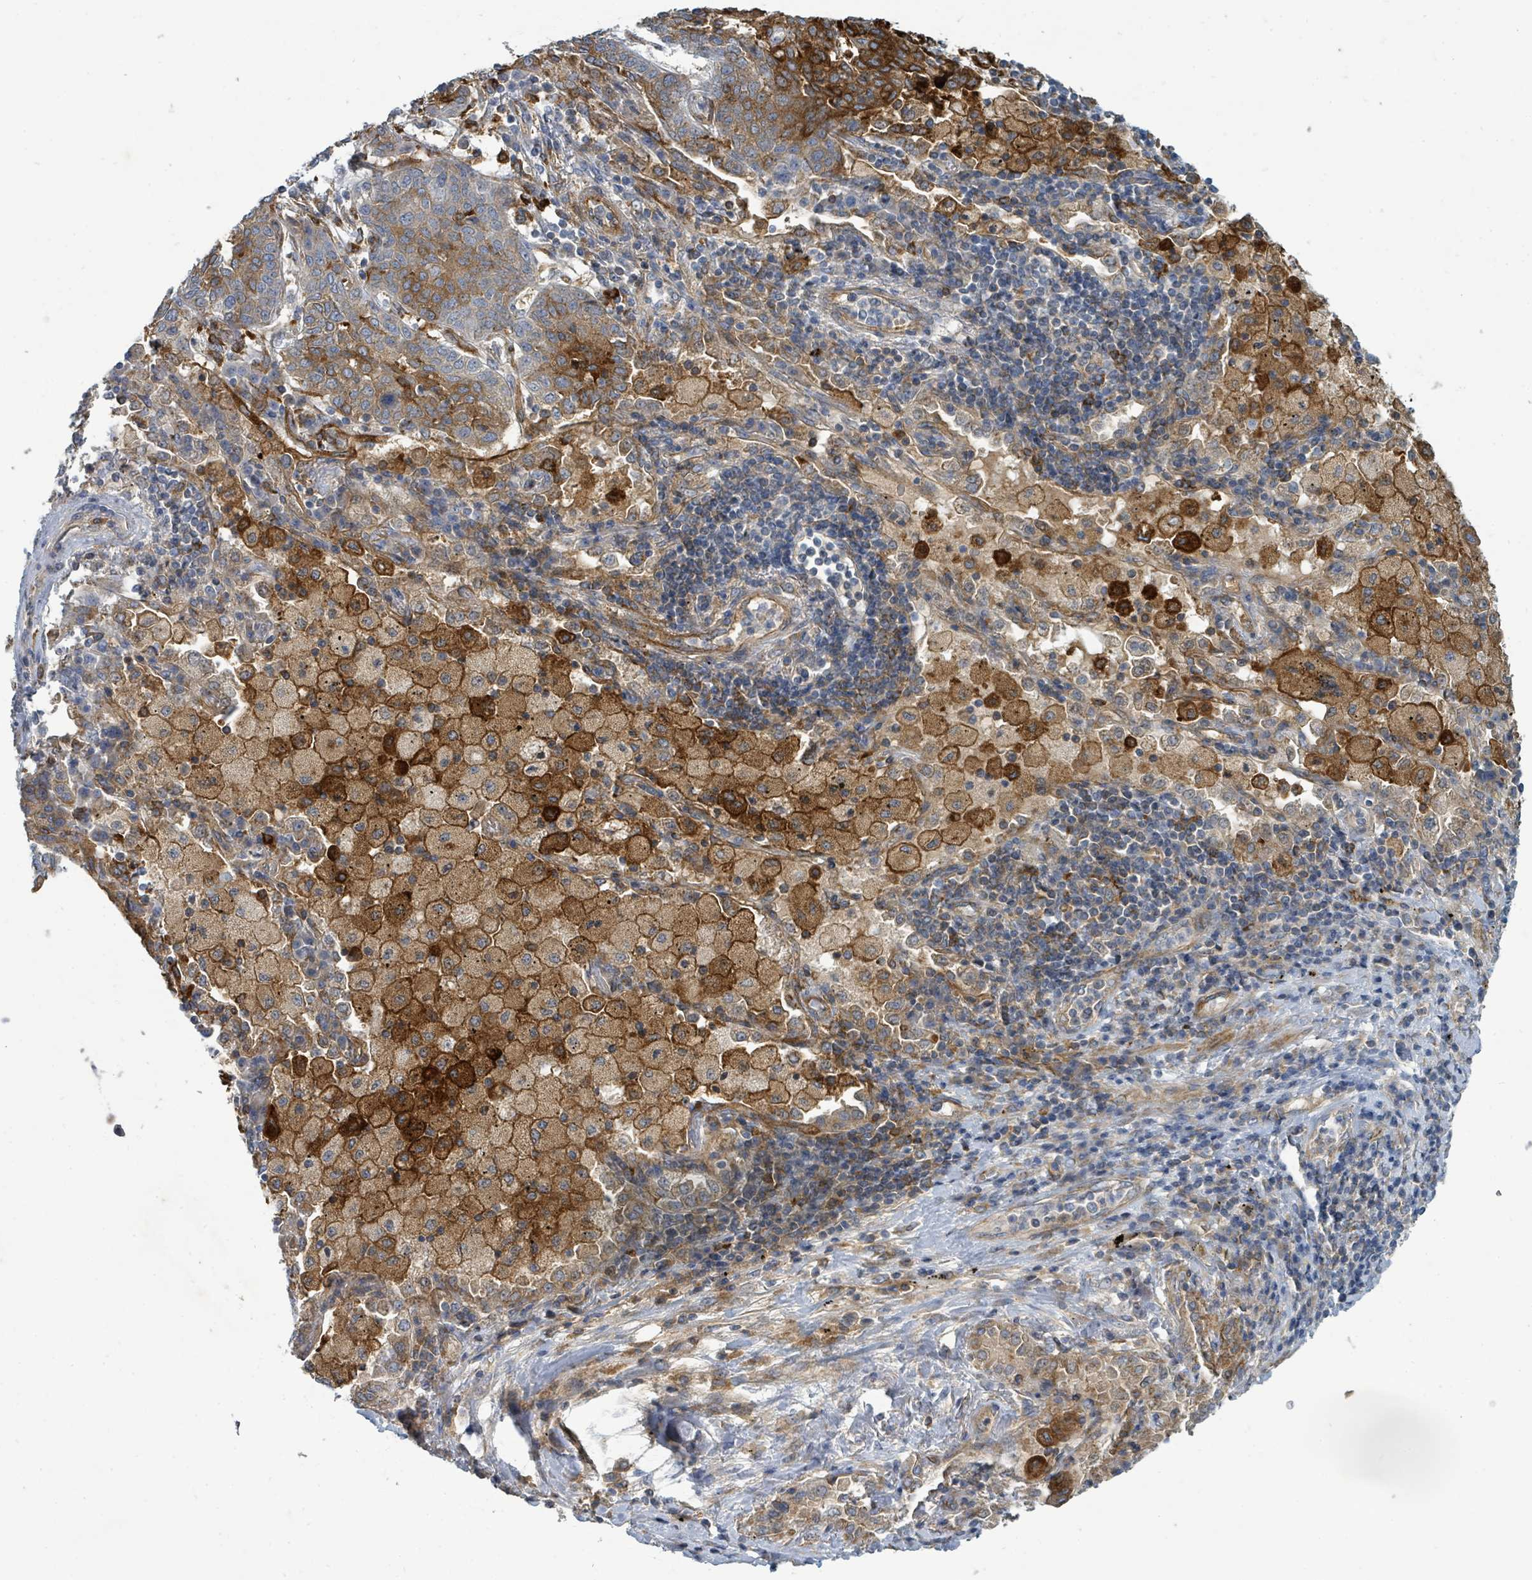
{"staining": {"intensity": "moderate", "quantity": "<25%", "location": "cytoplasmic/membranous"}, "tissue": "lung cancer", "cell_type": "Tumor cells", "image_type": "cancer", "snomed": [{"axis": "morphology", "description": "Squamous cell carcinoma, NOS"}, {"axis": "topography", "description": "Lung"}], "caption": "IHC staining of lung squamous cell carcinoma, which demonstrates low levels of moderate cytoplasmic/membranous positivity in about <25% of tumor cells indicating moderate cytoplasmic/membranous protein positivity. The staining was performed using DAB (brown) for protein detection and nuclei were counterstained in hematoxylin (blue).", "gene": "IFIT1", "patient": {"sex": "female", "age": 70}}